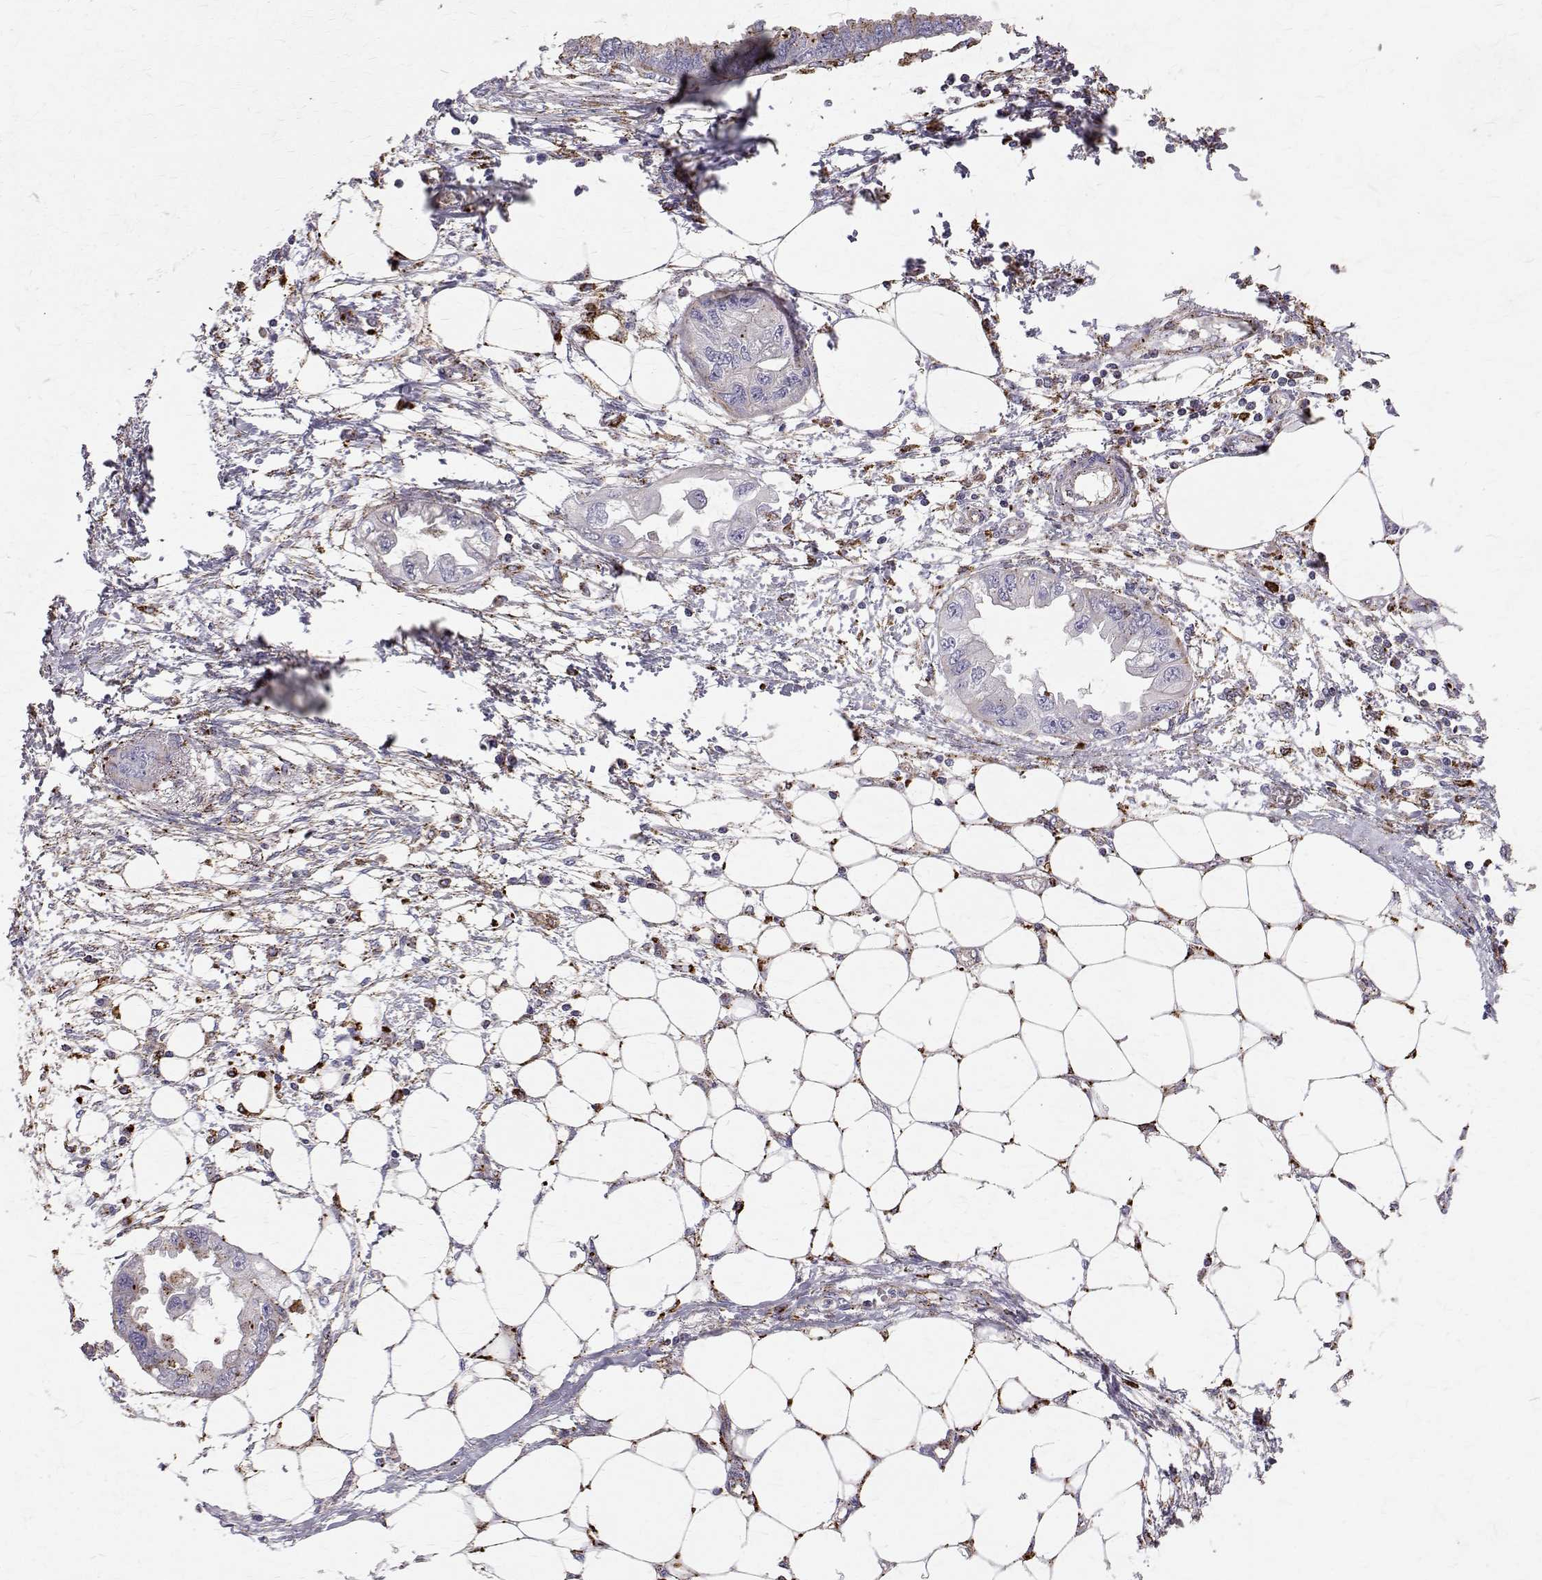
{"staining": {"intensity": "moderate", "quantity": "<25%", "location": "cytoplasmic/membranous"}, "tissue": "endometrial cancer", "cell_type": "Tumor cells", "image_type": "cancer", "snomed": [{"axis": "morphology", "description": "Adenocarcinoma, NOS"}, {"axis": "morphology", "description": "Adenocarcinoma, metastatic, NOS"}, {"axis": "topography", "description": "Adipose tissue"}, {"axis": "topography", "description": "Endometrium"}], "caption": "Protein staining demonstrates moderate cytoplasmic/membranous expression in about <25% of tumor cells in endometrial metastatic adenocarcinoma.", "gene": "TPP1", "patient": {"sex": "female", "age": 67}}